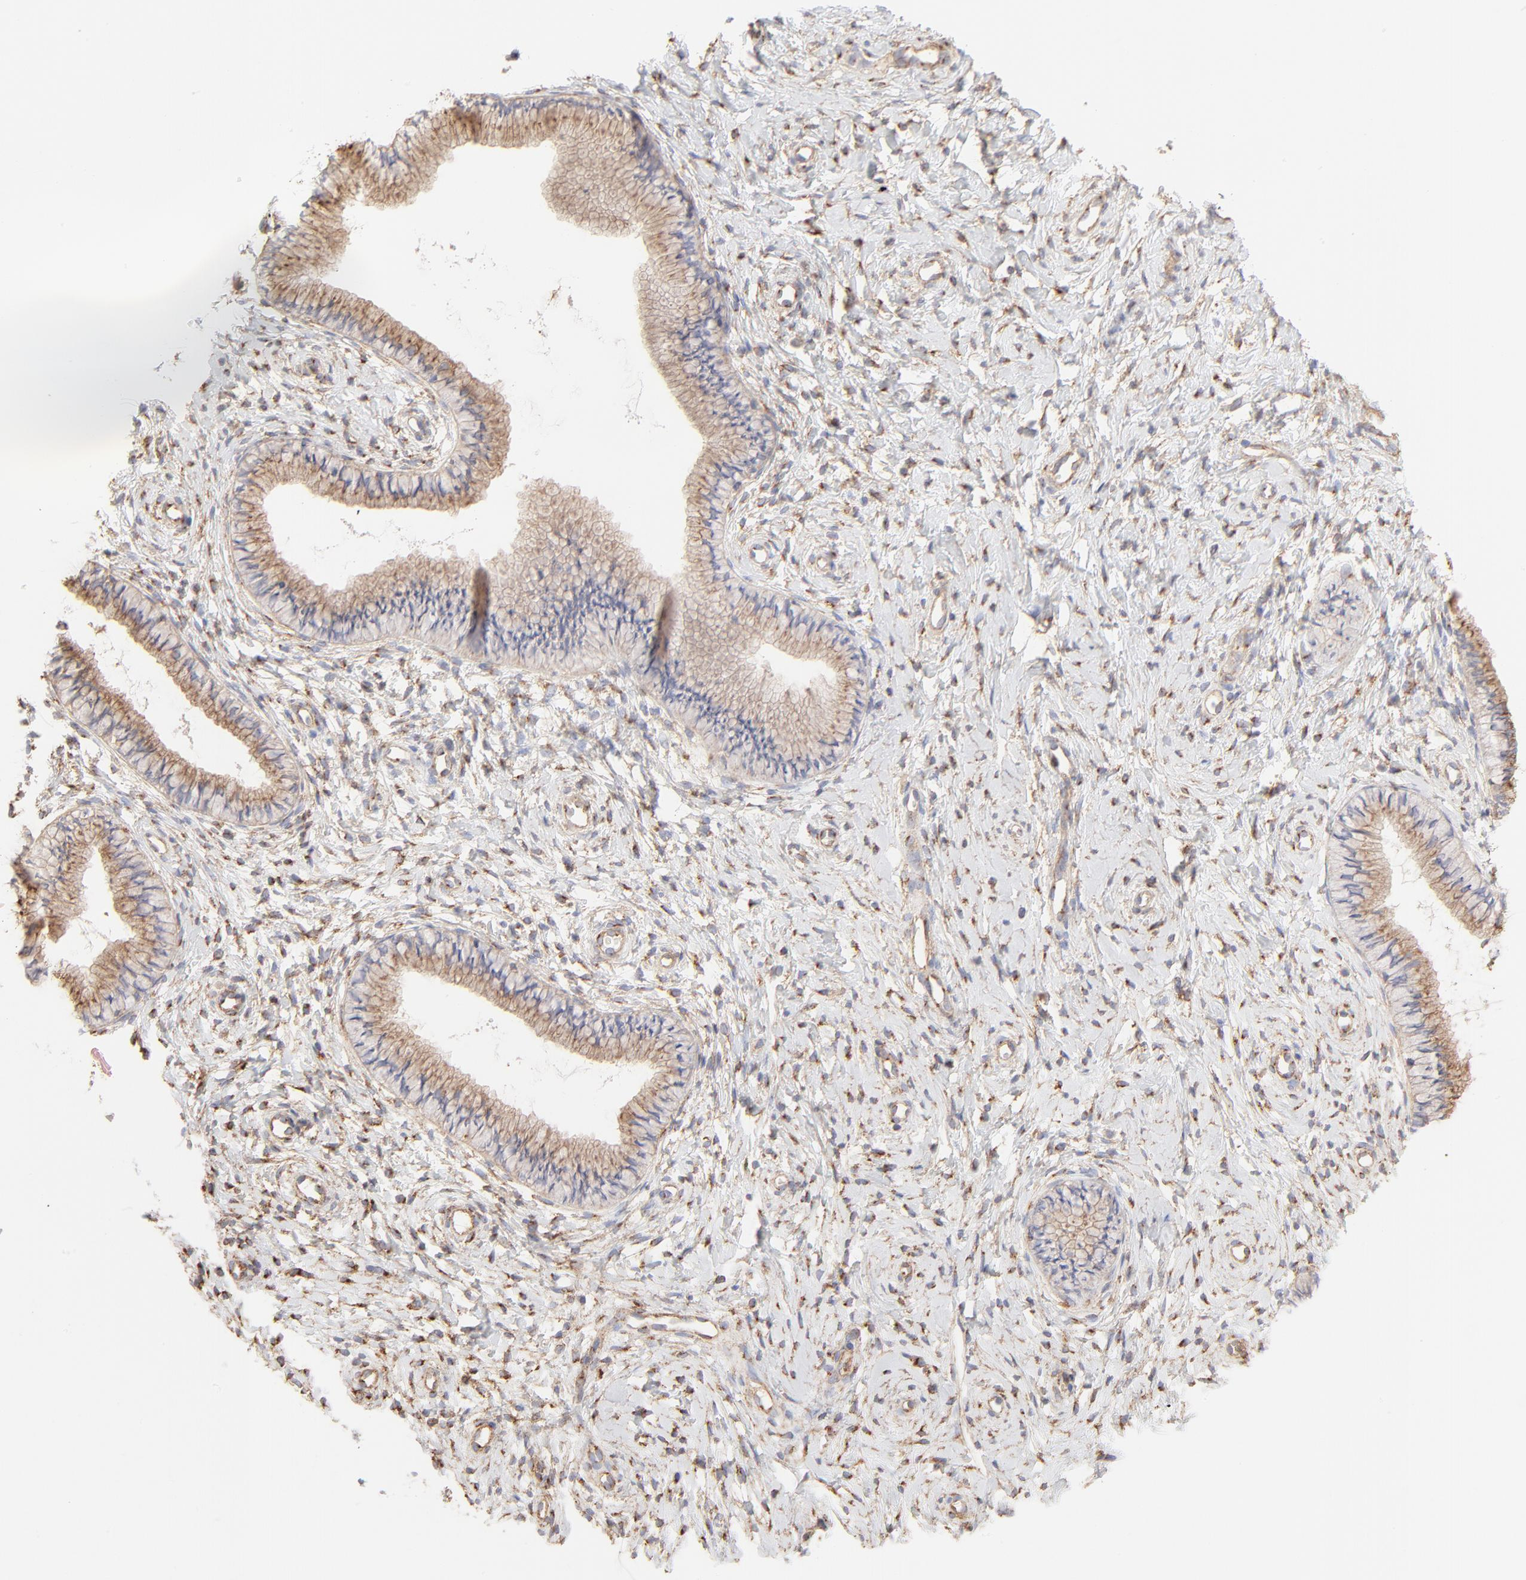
{"staining": {"intensity": "moderate", "quantity": ">75%", "location": "cytoplasmic/membranous"}, "tissue": "cervix", "cell_type": "Glandular cells", "image_type": "normal", "snomed": [{"axis": "morphology", "description": "Normal tissue, NOS"}, {"axis": "topography", "description": "Cervix"}], "caption": "Protein expression by immunohistochemistry demonstrates moderate cytoplasmic/membranous positivity in approximately >75% of glandular cells in unremarkable cervix.", "gene": "CLTB", "patient": {"sex": "female", "age": 46}}